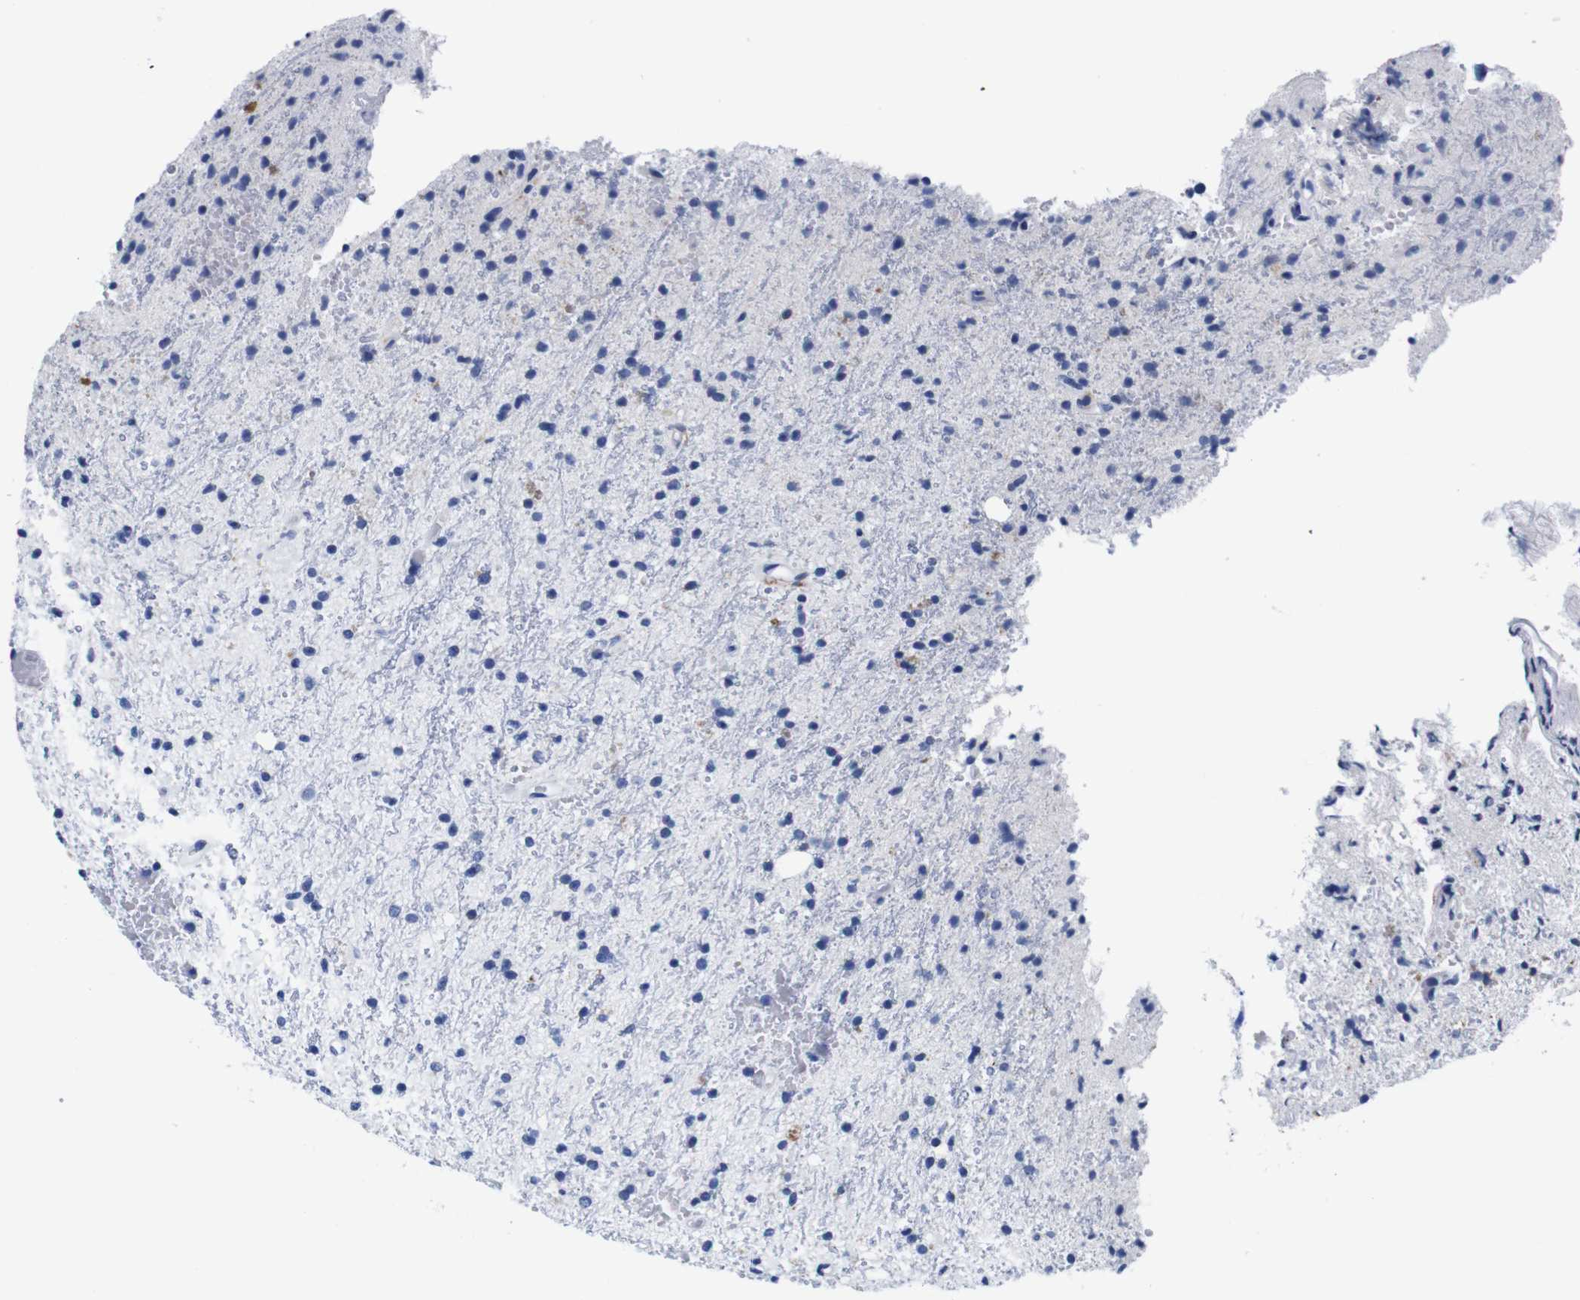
{"staining": {"intensity": "negative", "quantity": "none", "location": "none"}, "tissue": "glioma", "cell_type": "Tumor cells", "image_type": "cancer", "snomed": [{"axis": "morphology", "description": "Glioma, malignant, High grade"}, {"axis": "topography", "description": "Brain"}], "caption": "High magnification brightfield microscopy of glioma stained with DAB (3,3'-diaminobenzidine) (brown) and counterstained with hematoxylin (blue): tumor cells show no significant positivity.", "gene": "HLA-DMB", "patient": {"sex": "male", "age": 47}}